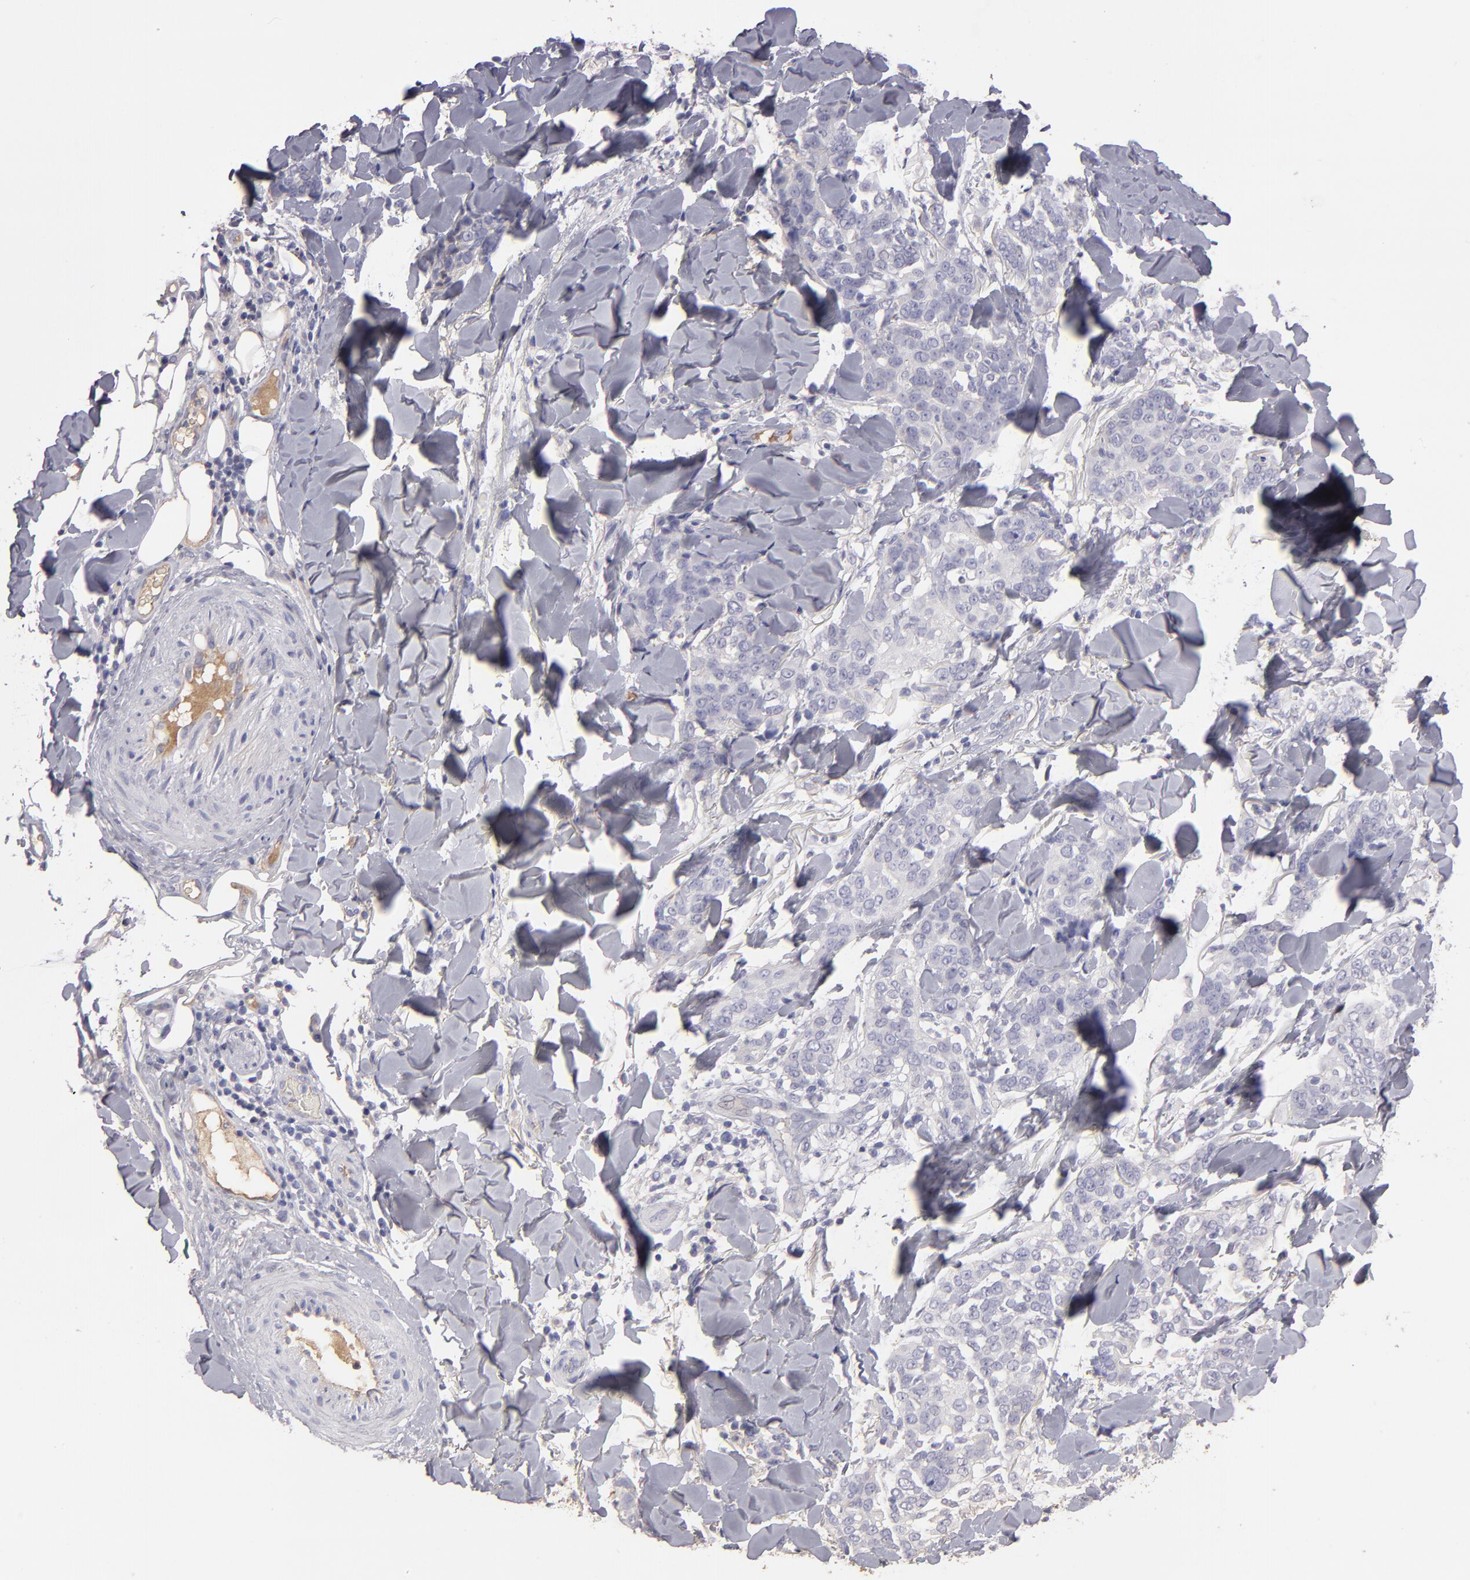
{"staining": {"intensity": "negative", "quantity": "none", "location": "none"}, "tissue": "skin cancer", "cell_type": "Tumor cells", "image_type": "cancer", "snomed": [{"axis": "morphology", "description": "Normal tissue, NOS"}, {"axis": "morphology", "description": "Squamous cell carcinoma, NOS"}, {"axis": "topography", "description": "Skin"}], "caption": "This is a histopathology image of immunohistochemistry (IHC) staining of skin squamous cell carcinoma, which shows no positivity in tumor cells.", "gene": "ABCC4", "patient": {"sex": "female", "age": 83}}